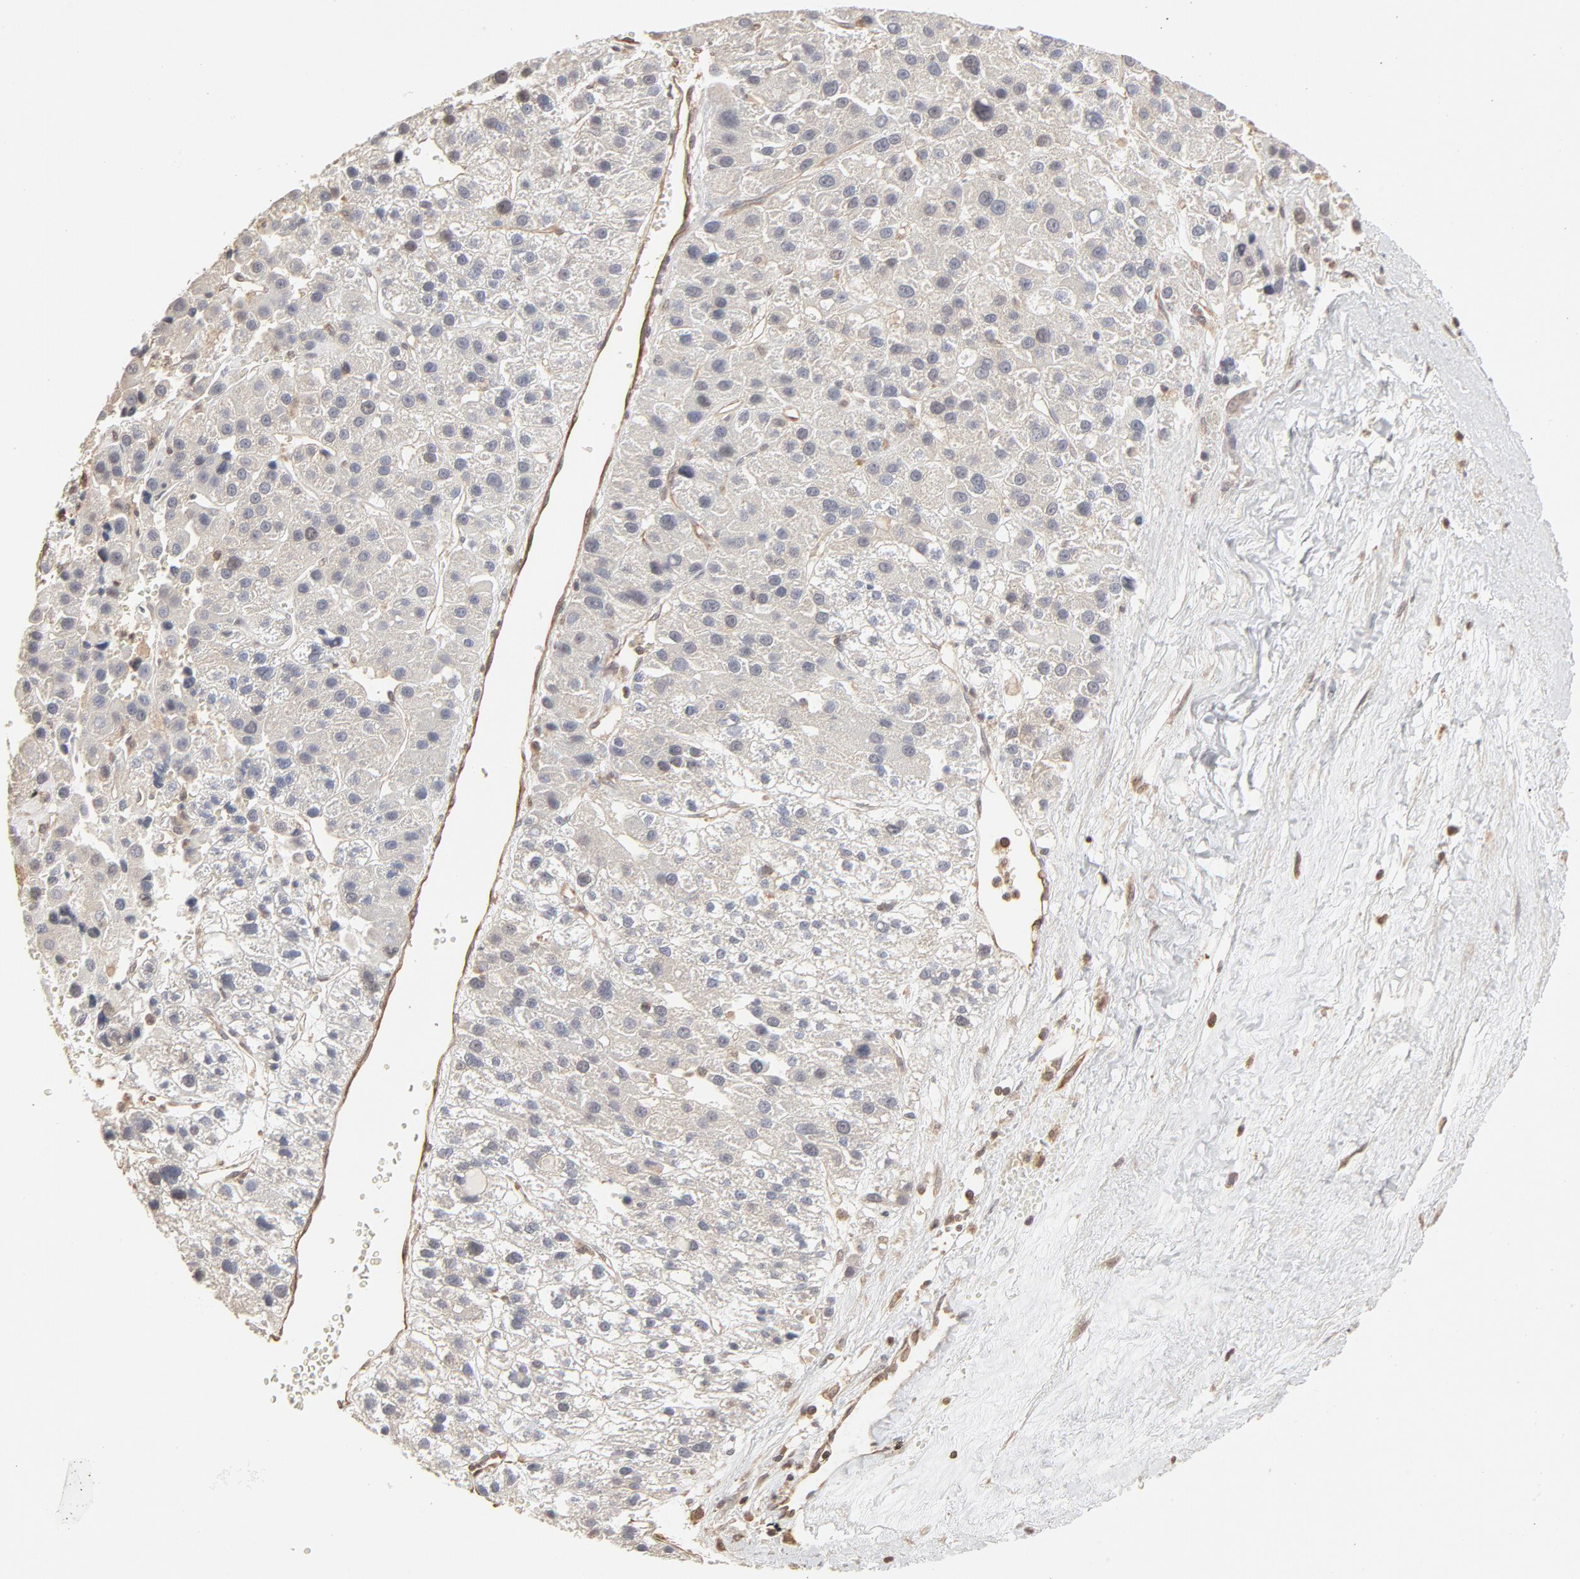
{"staining": {"intensity": "weak", "quantity": ">75%", "location": "cytoplasmic/membranous"}, "tissue": "liver cancer", "cell_type": "Tumor cells", "image_type": "cancer", "snomed": [{"axis": "morphology", "description": "Carcinoma, Hepatocellular, NOS"}, {"axis": "topography", "description": "Liver"}], "caption": "Protein analysis of liver cancer (hepatocellular carcinoma) tissue shows weak cytoplasmic/membranous positivity in about >75% of tumor cells. The staining was performed using DAB (3,3'-diaminobenzidine), with brown indicating positive protein expression. Nuclei are stained blue with hematoxylin.", "gene": "PPP2CA", "patient": {"sex": "female", "age": 85}}